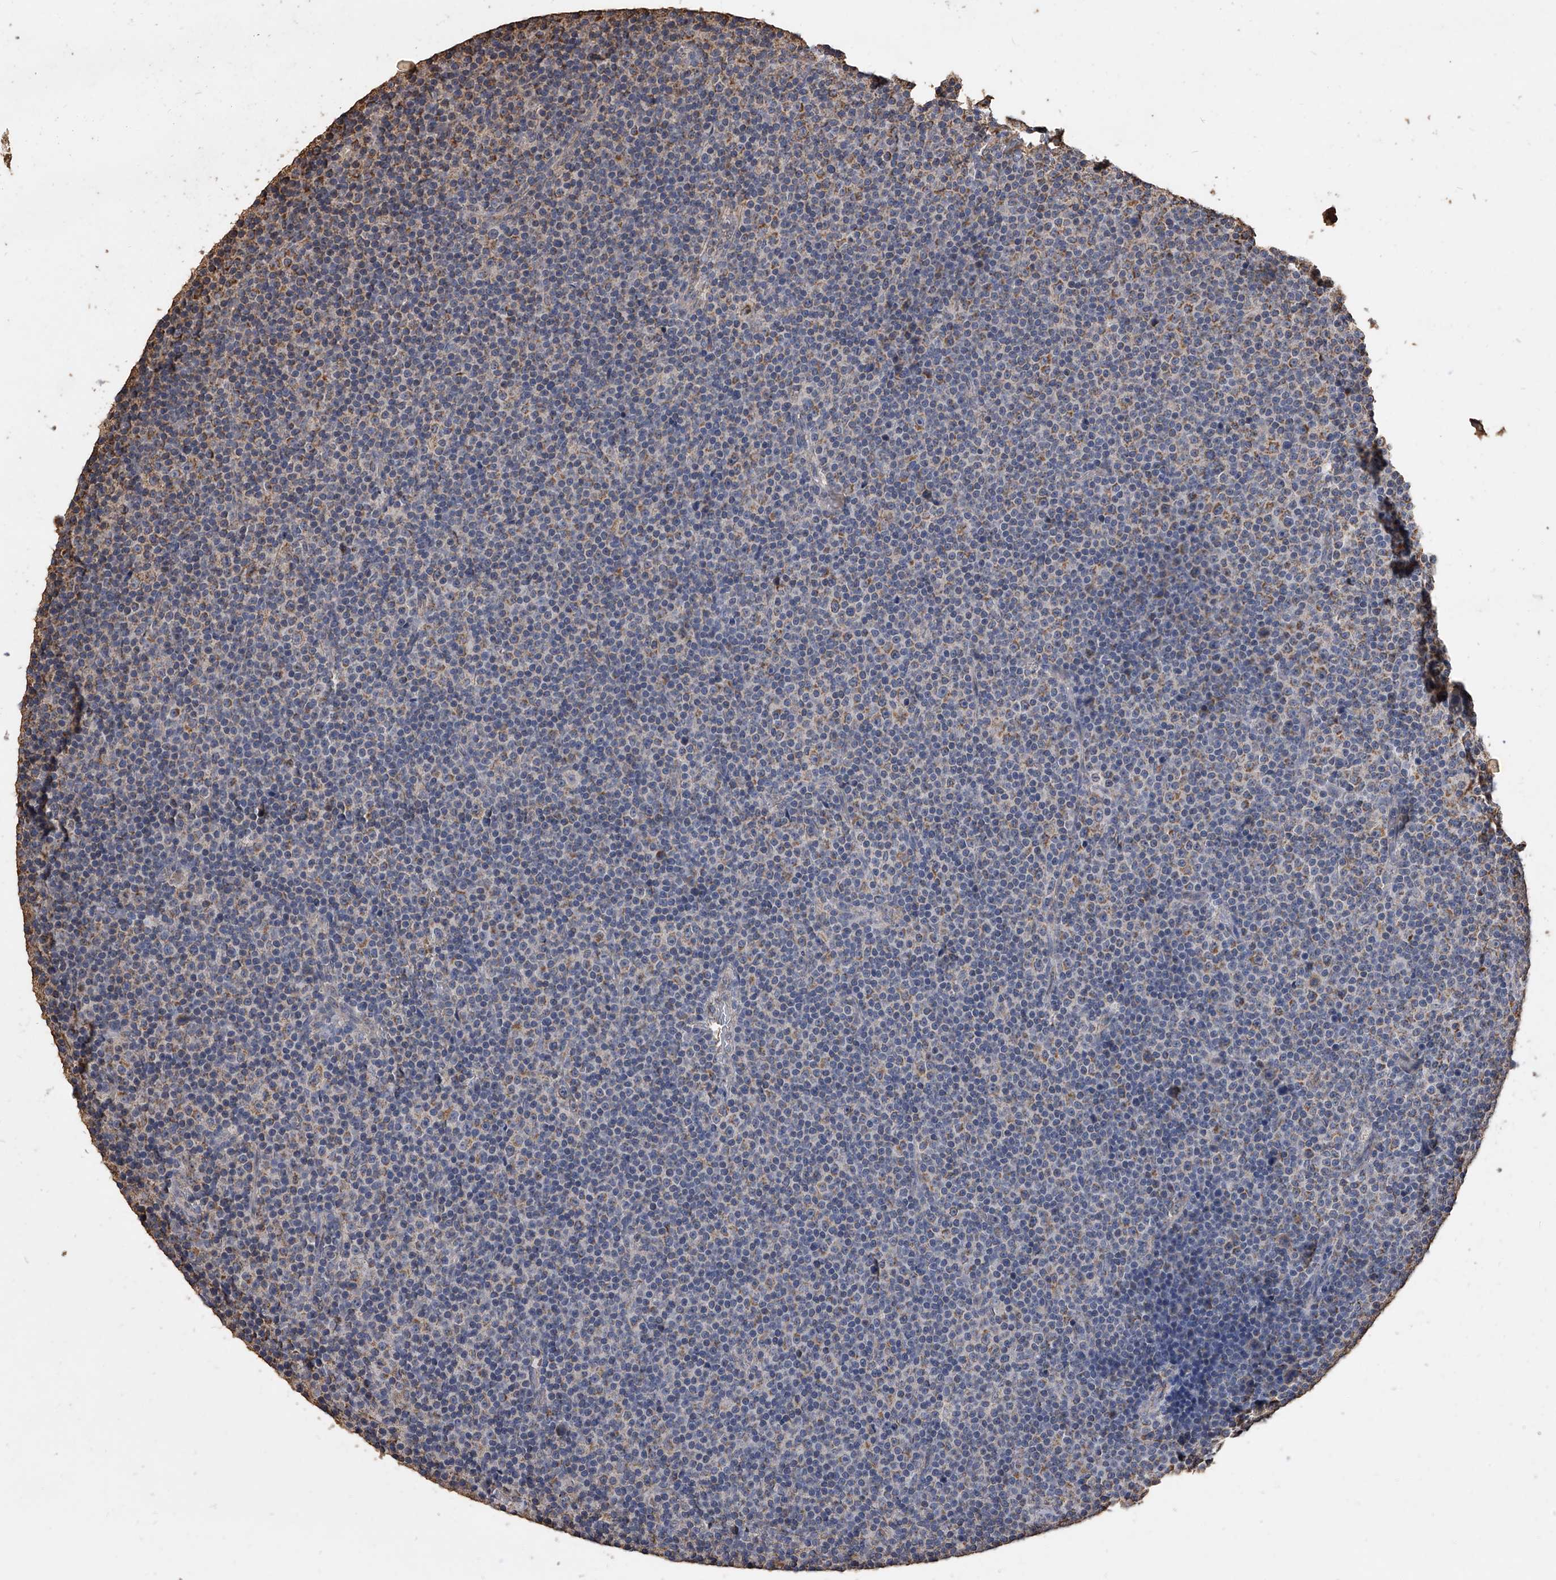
{"staining": {"intensity": "moderate", "quantity": "<25%", "location": "cytoplasmic/membranous"}, "tissue": "lymphoma", "cell_type": "Tumor cells", "image_type": "cancer", "snomed": [{"axis": "morphology", "description": "Malignant lymphoma, non-Hodgkin's type, Low grade"}, {"axis": "topography", "description": "Lymph node"}], "caption": "The photomicrograph displays staining of lymphoma, revealing moderate cytoplasmic/membranous protein positivity (brown color) within tumor cells. (brown staining indicates protein expression, while blue staining denotes nuclei).", "gene": "MRPL28", "patient": {"sex": "female", "age": 67}}